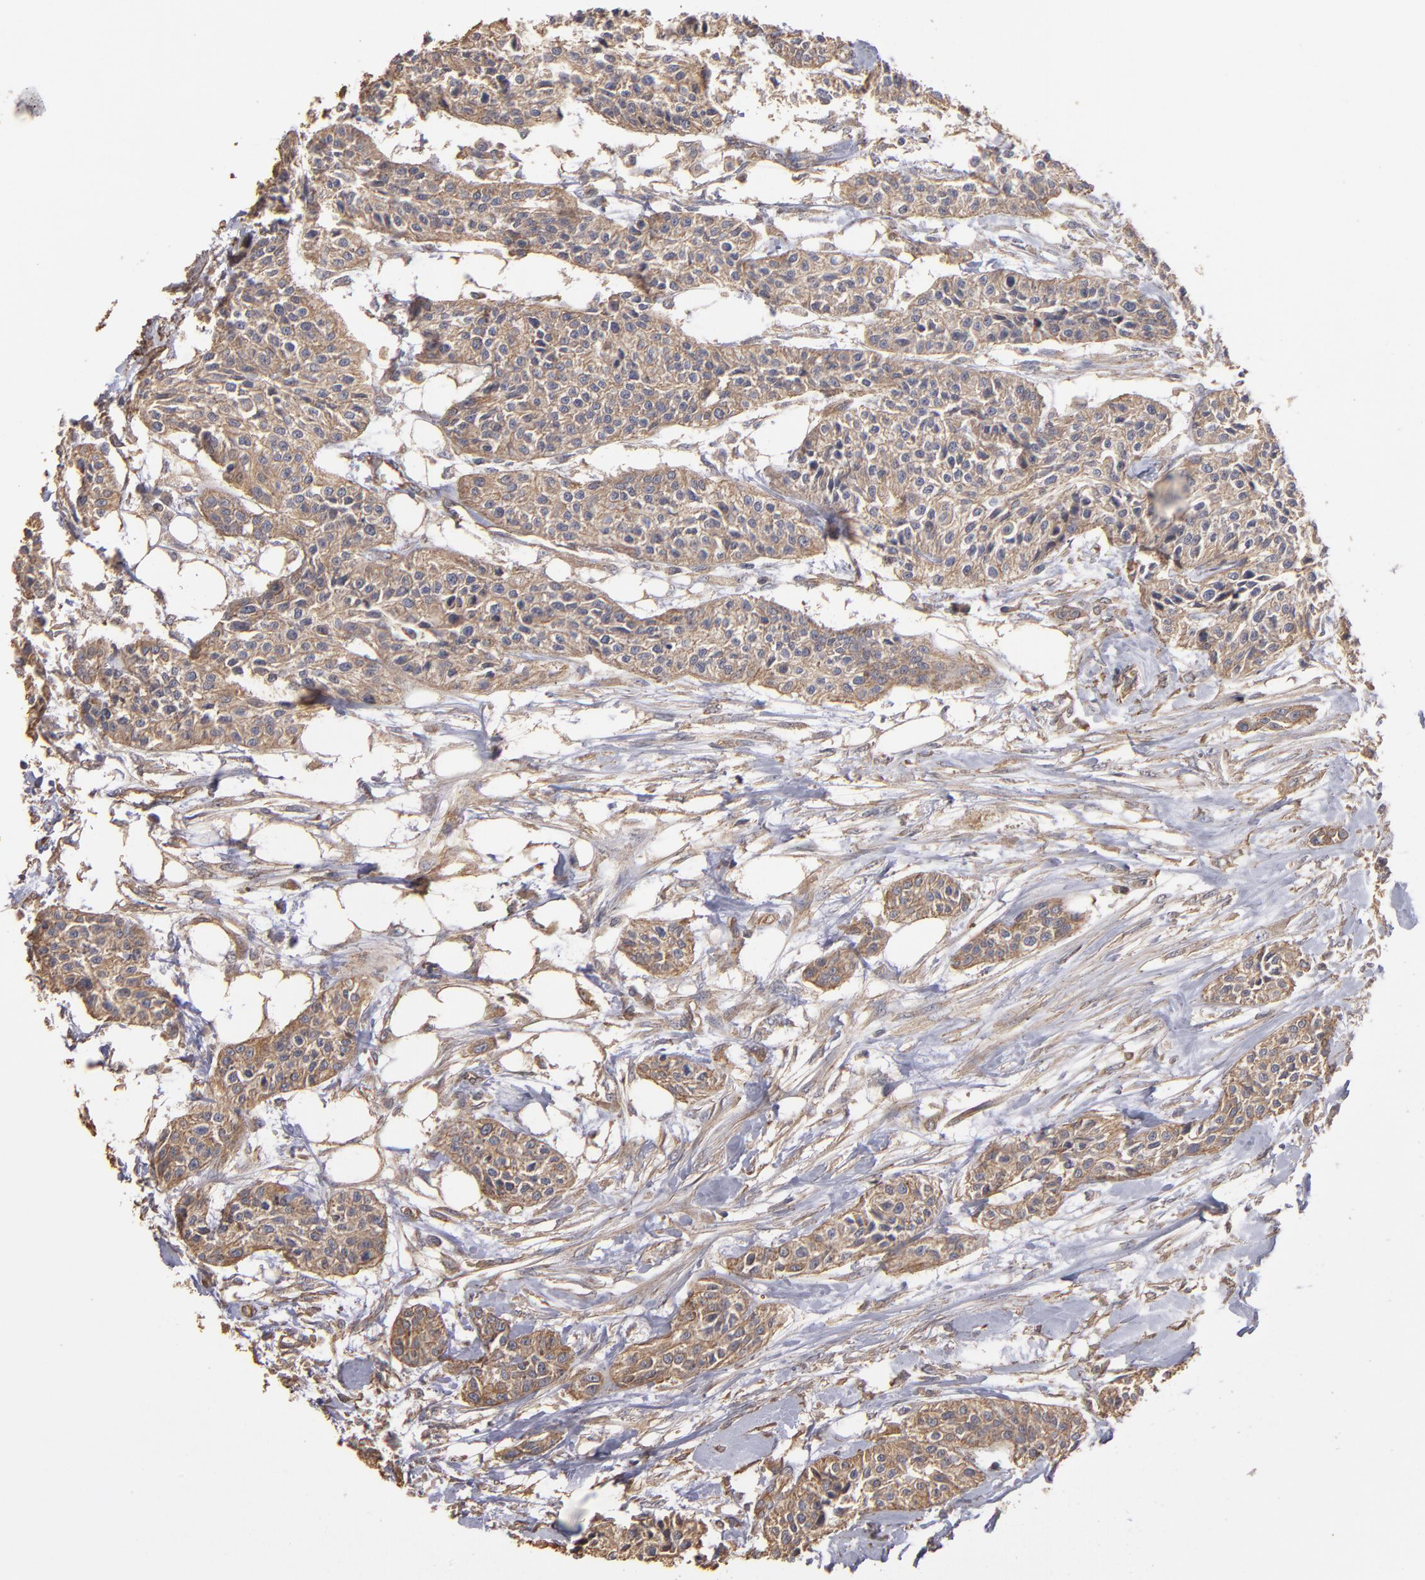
{"staining": {"intensity": "moderate", "quantity": ">75%", "location": "cytoplasmic/membranous"}, "tissue": "urothelial cancer", "cell_type": "Tumor cells", "image_type": "cancer", "snomed": [{"axis": "morphology", "description": "Urothelial carcinoma, High grade"}, {"axis": "topography", "description": "Urinary bladder"}], "caption": "This micrograph shows immunohistochemistry (IHC) staining of human urothelial cancer, with medium moderate cytoplasmic/membranous positivity in approximately >75% of tumor cells.", "gene": "DMD", "patient": {"sex": "male", "age": 56}}